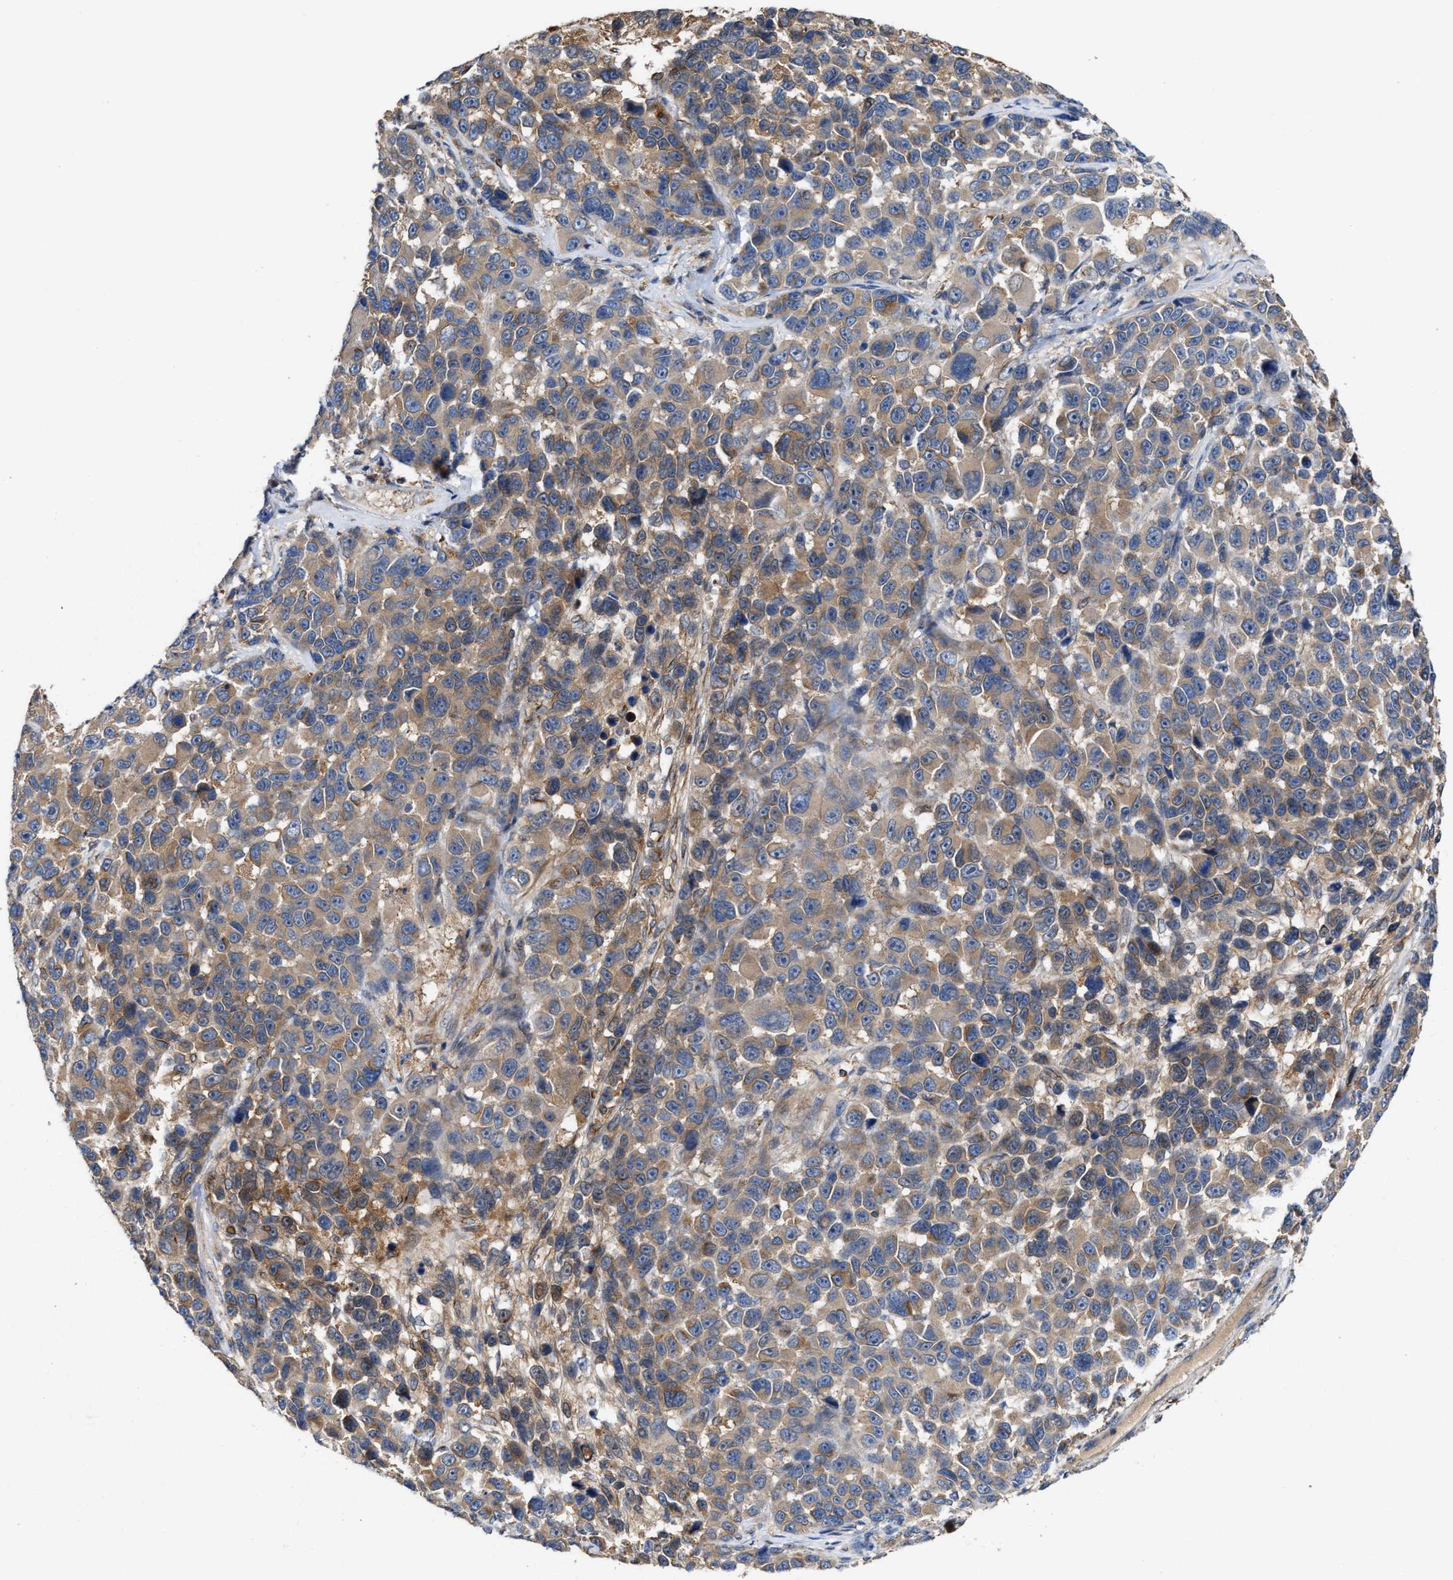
{"staining": {"intensity": "weak", "quantity": ">75%", "location": "cytoplasmic/membranous"}, "tissue": "melanoma", "cell_type": "Tumor cells", "image_type": "cancer", "snomed": [{"axis": "morphology", "description": "Malignant melanoma, NOS"}, {"axis": "topography", "description": "Skin"}], "caption": "Human malignant melanoma stained with a protein marker reveals weak staining in tumor cells.", "gene": "BBLN", "patient": {"sex": "male", "age": 53}}